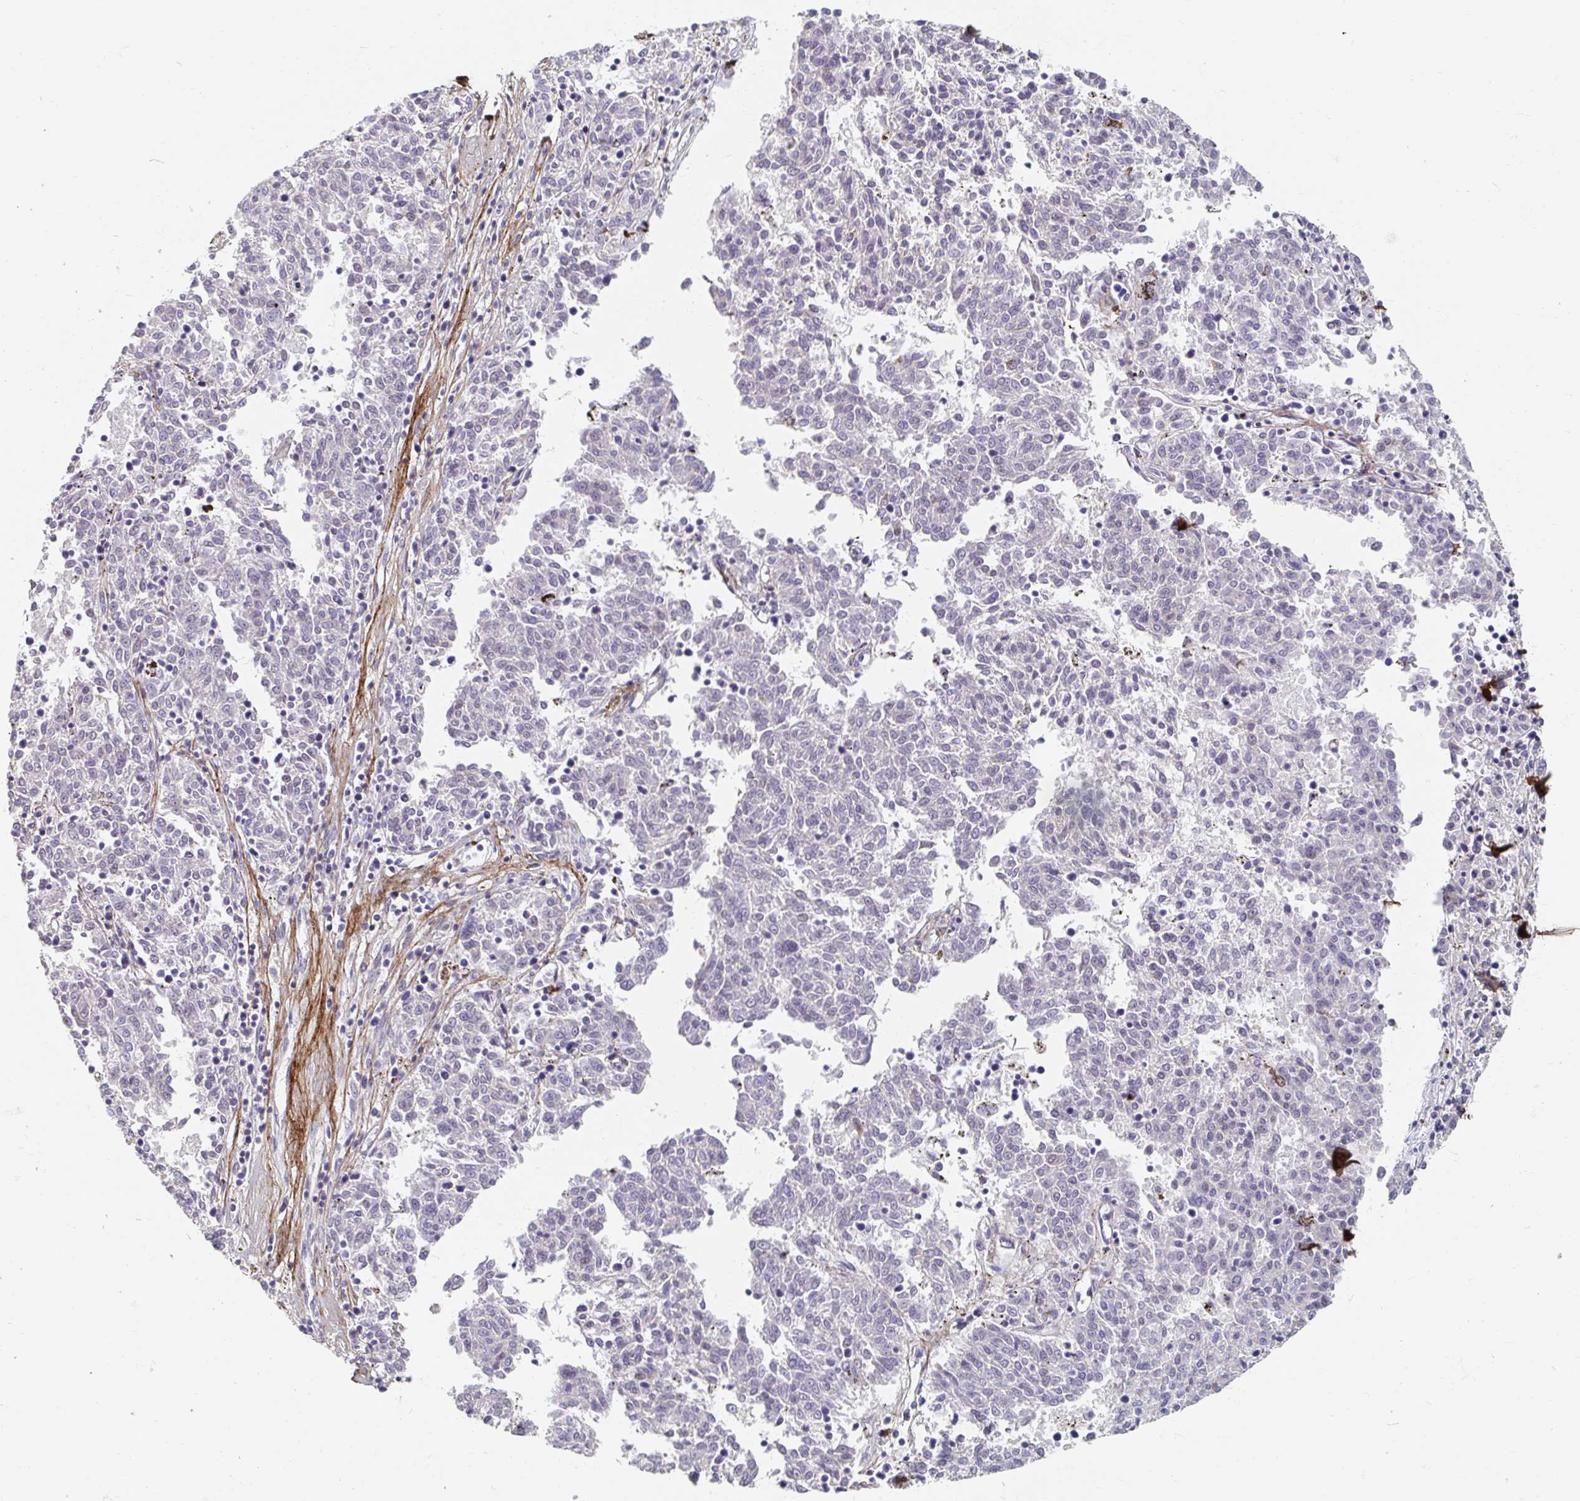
{"staining": {"intensity": "negative", "quantity": "none", "location": "none"}, "tissue": "melanoma", "cell_type": "Tumor cells", "image_type": "cancer", "snomed": [{"axis": "morphology", "description": "Malignant melanoma, NOS"}, {"axis": "topography", "description": "Skin"}], "caption": "This is an IHC image of melanoma. There is no expression in tumor cells.", "gene": "MAVS", "patient": {"sex": "female", "age": 72}}